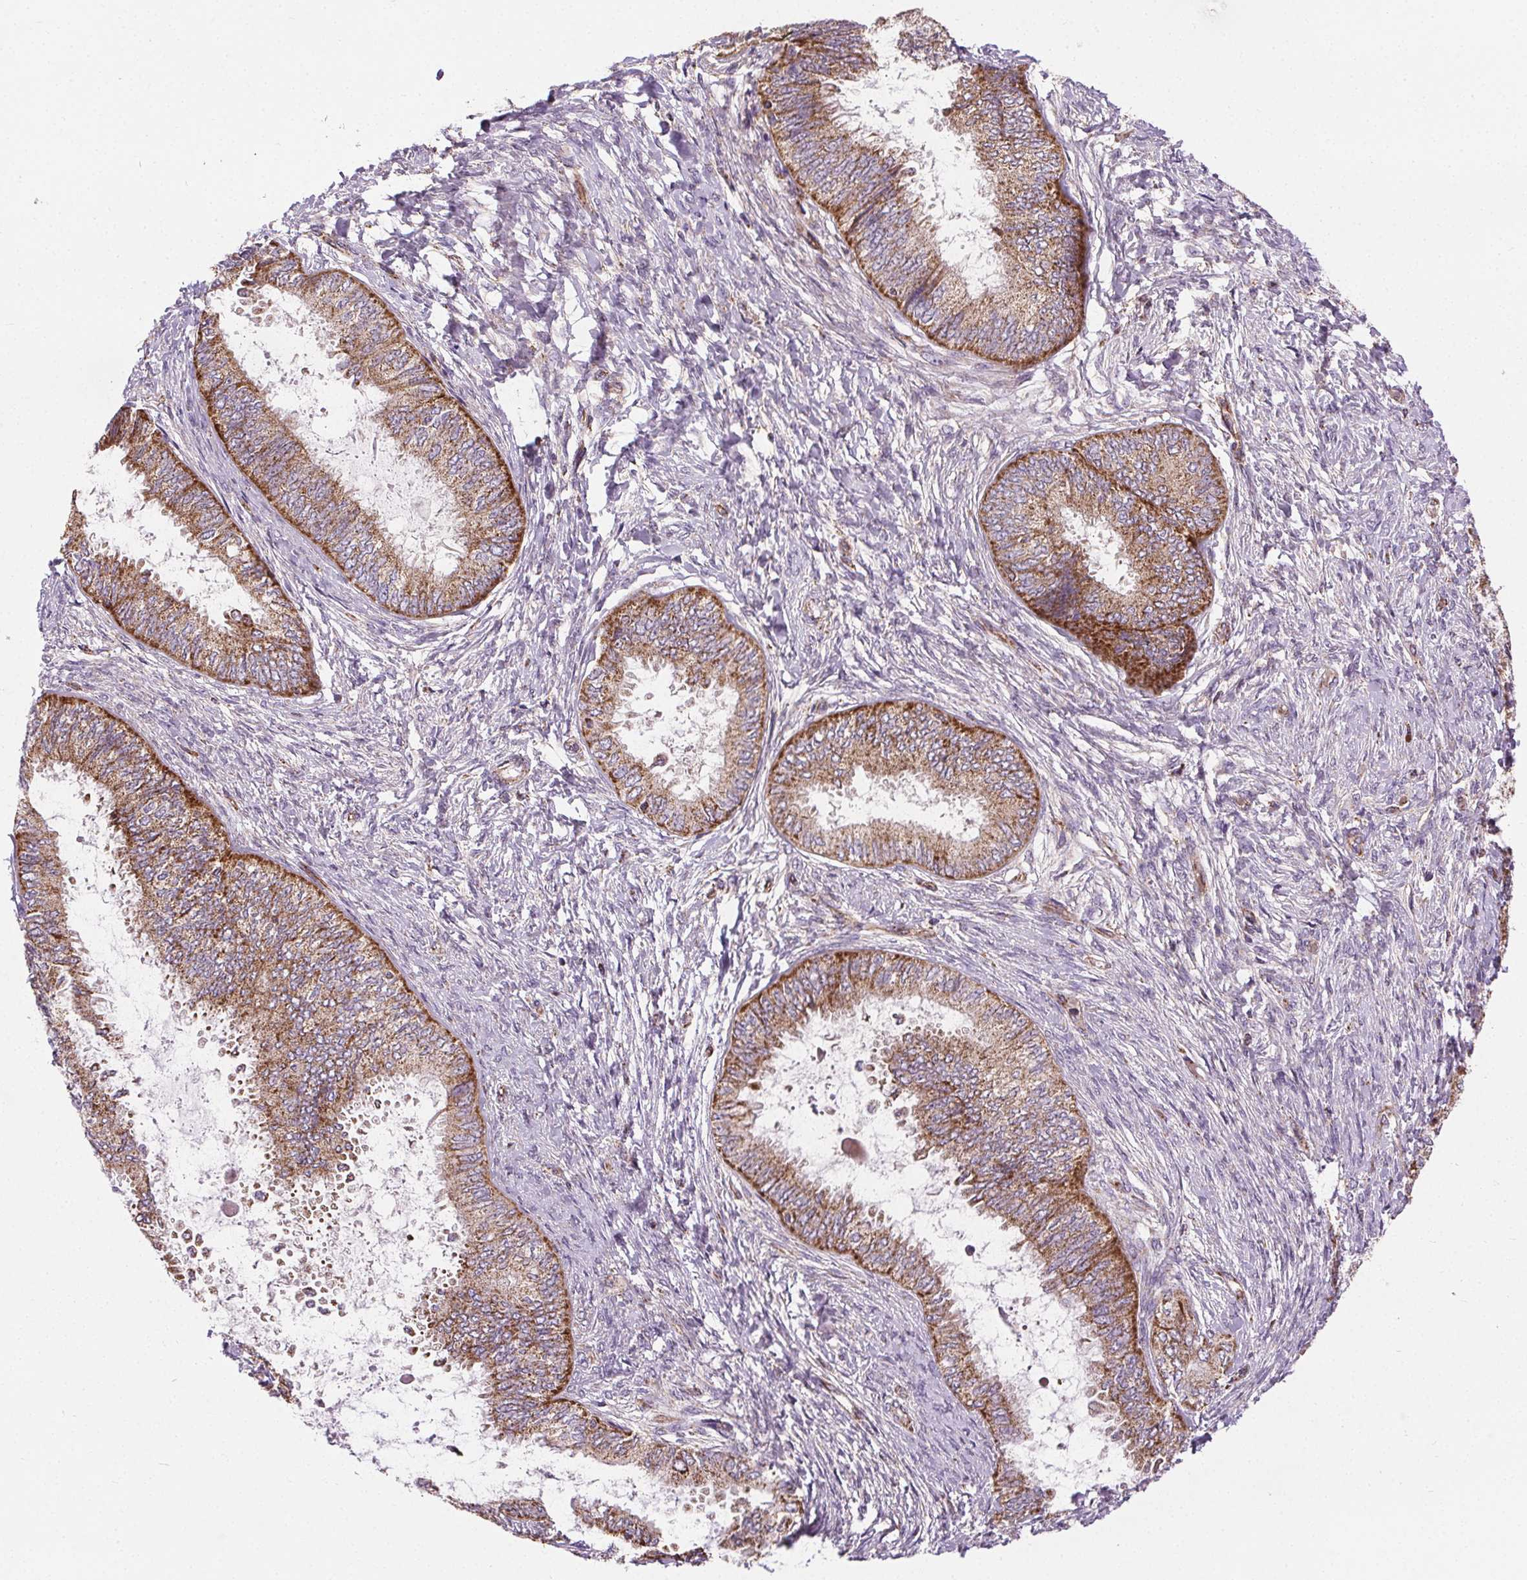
{"staining": {"intensity": "moderate", "quantity": ">75%", "location": "cytoplasmic/membranous"}, "tissue": "ovarian cancer", "cell_type": "Tumor cells", "image_type": "cancer", "snomed": [{"axis": "morphology", "description": "Carcinoma, endometroid"}, {"axis": "topography", "description": "Ovary"}], "caption": "Immunohistochemistry (IHC) (DAB (3,3'-diaminobenzidine)) staining of ovarian endometroid carcinoma reveals moderate cytoplasmic/membranous protein expression in approximately >75% of tumor cells. (DAB (3,3'-diaminobenzidine) IHC with brightfield microscopy, high magnification).", "gene": "GOLT1B", "patient": {"sex": "female", "age": 70}}